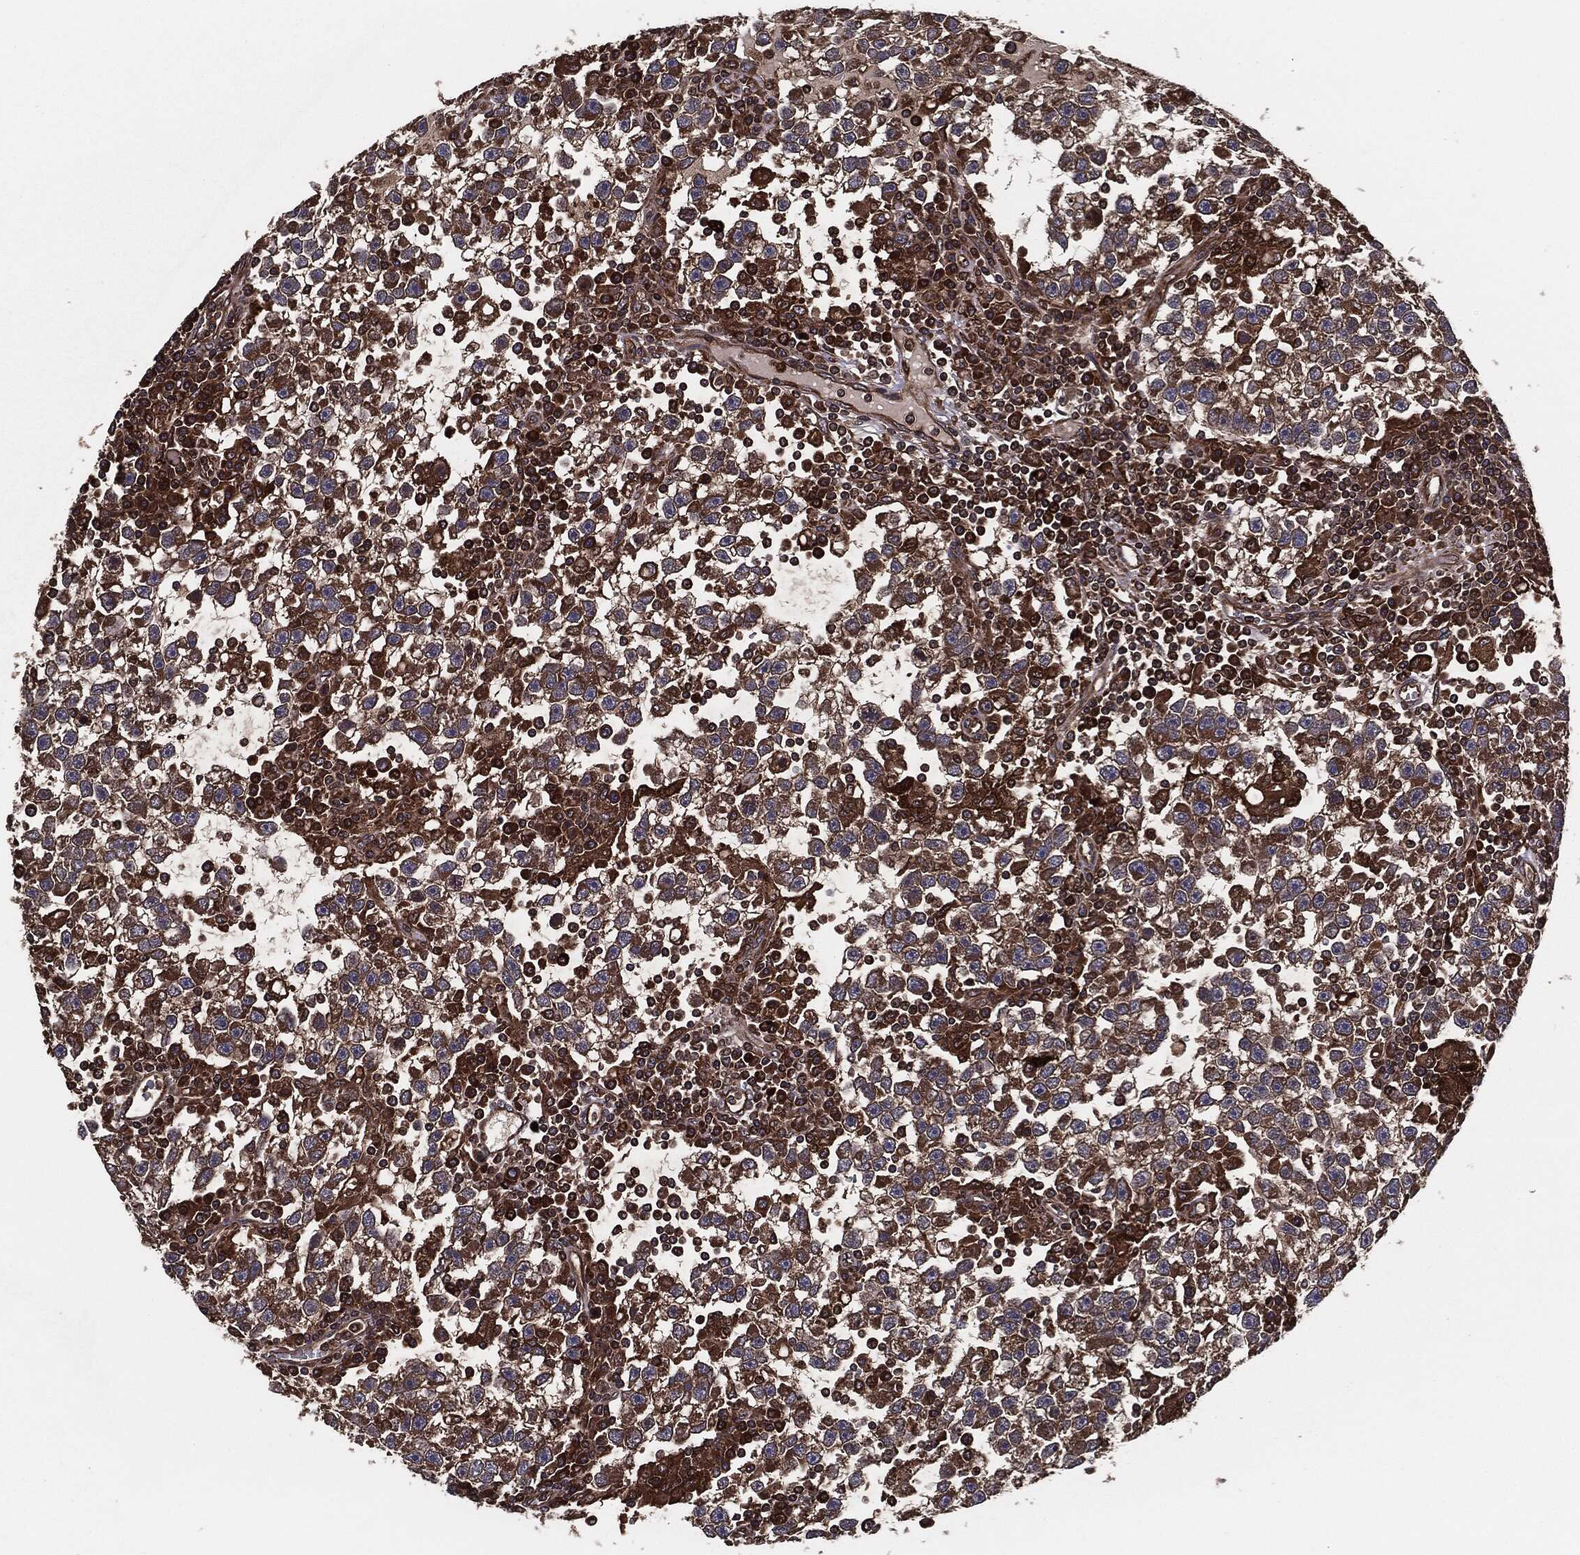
{"staining": {"intensity": "moderate", "quantity": ">75%", "location": "cytoplasmic/membranous"}, "tissue": "testis cancer", "cell_type": "Tumor cells", "image_type": "cancer", "snomed": [{"axis": "morphology", "description": "Seminoma, NOS"}, {"axis": "topography", "description": "Testis"}], "caption": "Immunohistochemistry (IHC) (DAB (3,3'-diaminobenzidine)) staining of testis cancer displays moderate cytoplasmic/membranous protein positivity in approximately >75% of tumor cells.", "gene": "RAP1GDS1", "patient": {"sex": "male", "age": 47}}